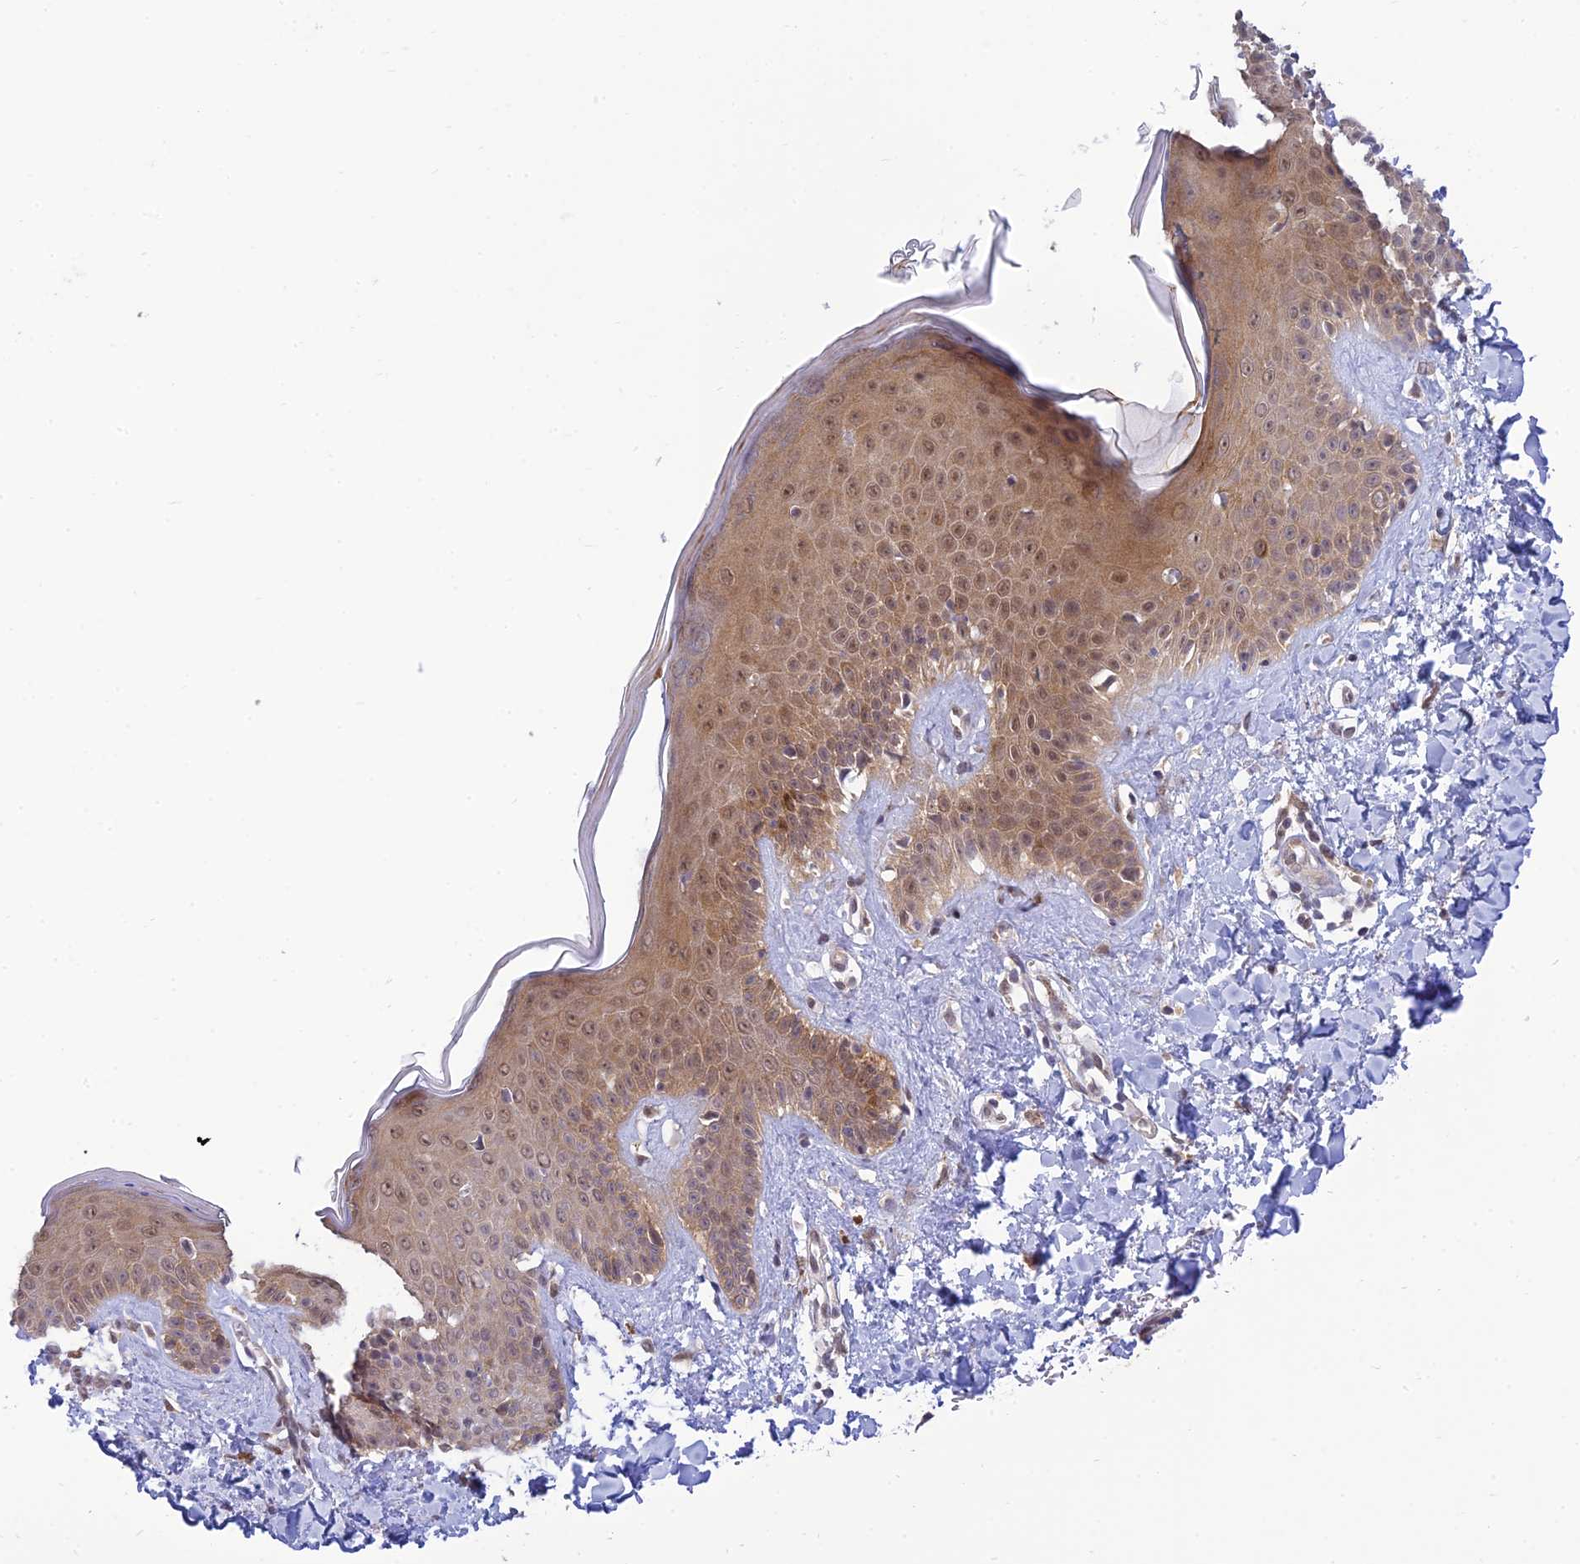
{"staining": {"intensity": "weak", "quantity": ">75%", "location": "cytoplasmic/membranous"}, "tissue": "skin", "cell_type": "Fibroblasts", "image_type": "normal", "snomed": [{"axis": "morphology", "description": "Normal tissue, NOS"}, {"axis": "topography", "description": "Skin"}], "caption": "The immunohistochemical stain shows weak cytoplasmic/membranous positivity in fibroblasts of unremarkable skin.", "gene": "SKIC8", "patient": {"sex": "female", "age": 58}}